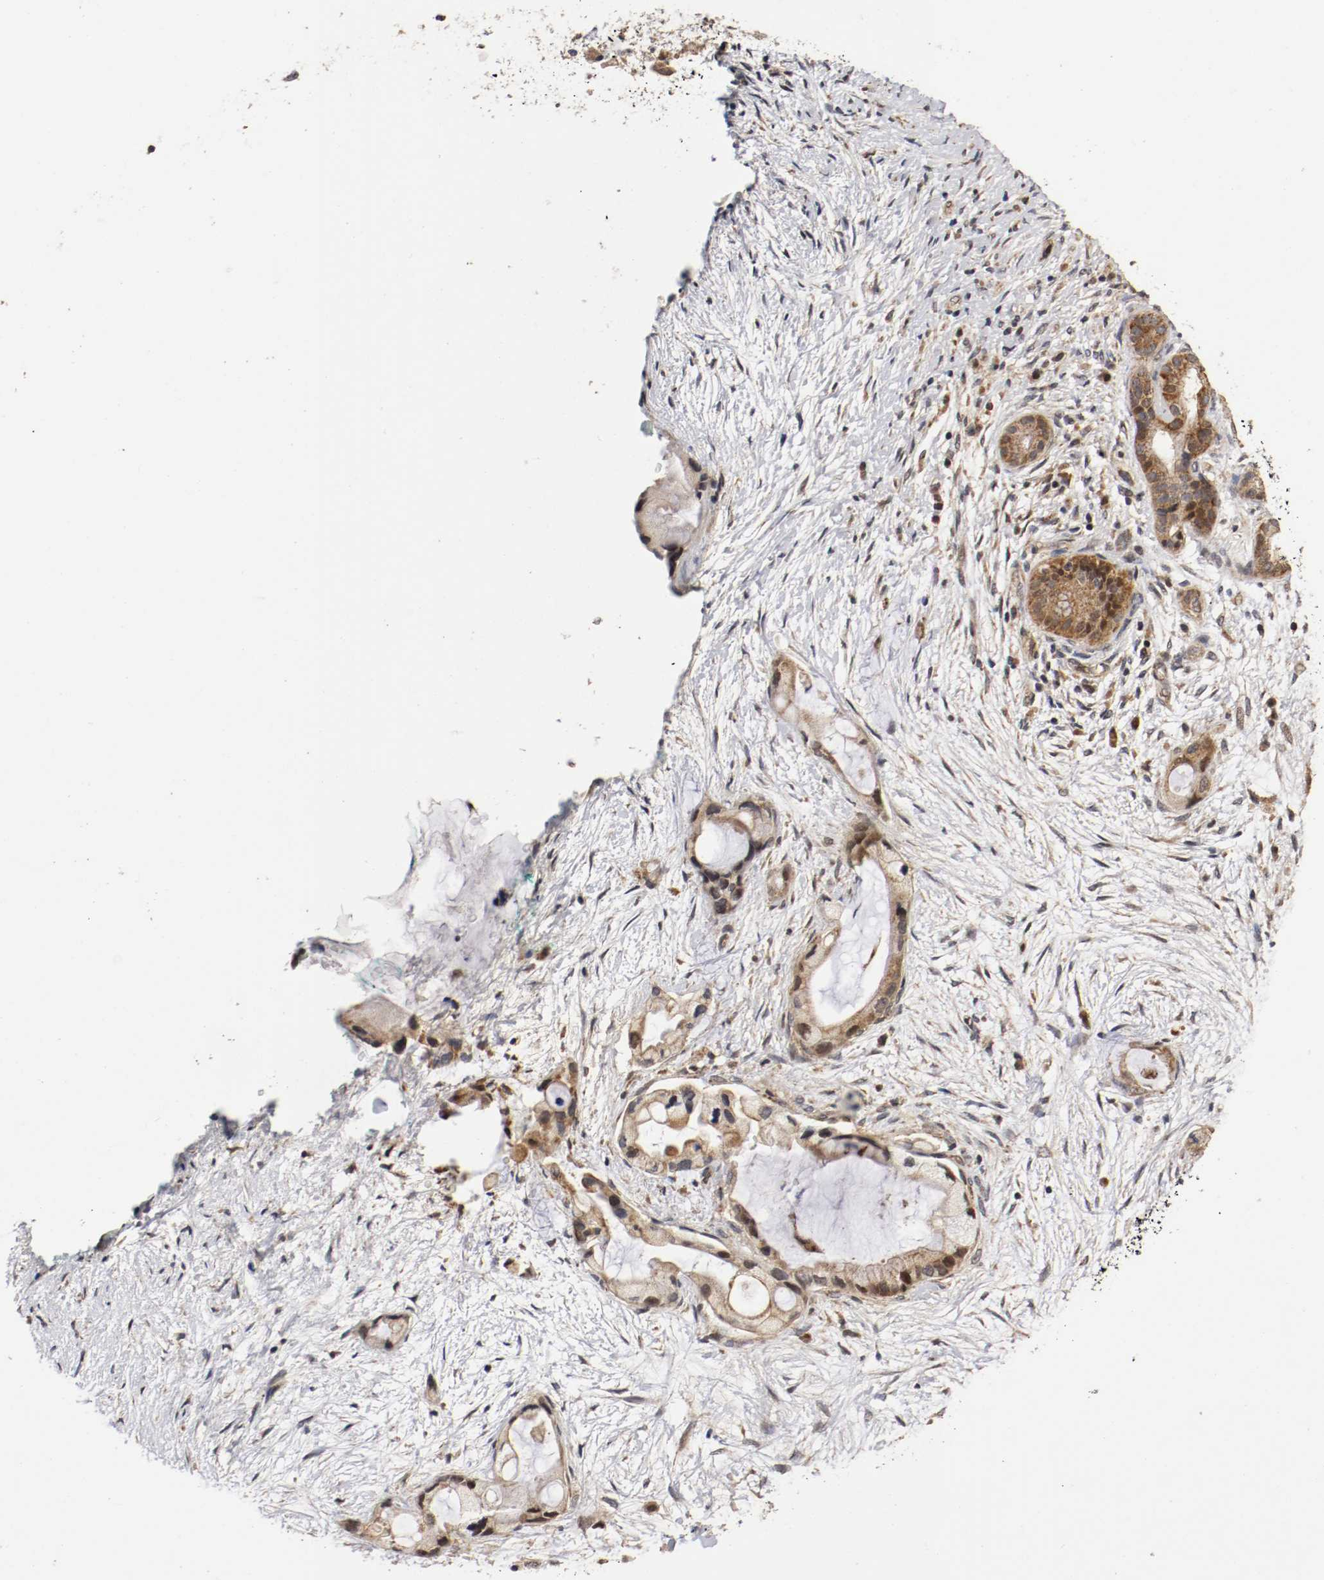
{"staining": {"intensity": "moderate", "quantity": "25%-75%", "location": "cytoplasmic/membranous,nuclear"}, "tissue": "pancreatic cancer", "cell_type": "Tumor cells", "image_type": "cancer", "snomed": [{"axis": "morphology", "description": "Adenocarcinoma, NOS"}, {"axis": "topography", "description": "Pancreas"}], "caption": "Immunohistochemistry (DAB (3,3'-diaminobenzidine)) staining of human pancreatic cancer (adenocarcinoma) displays moderate cytoplasmic/membranous and nuclear protein positivity in about 25%-75% of tumor cells.", "gene": "TNFRSF1B", "patient": {"sex": "female", "age": 59}}